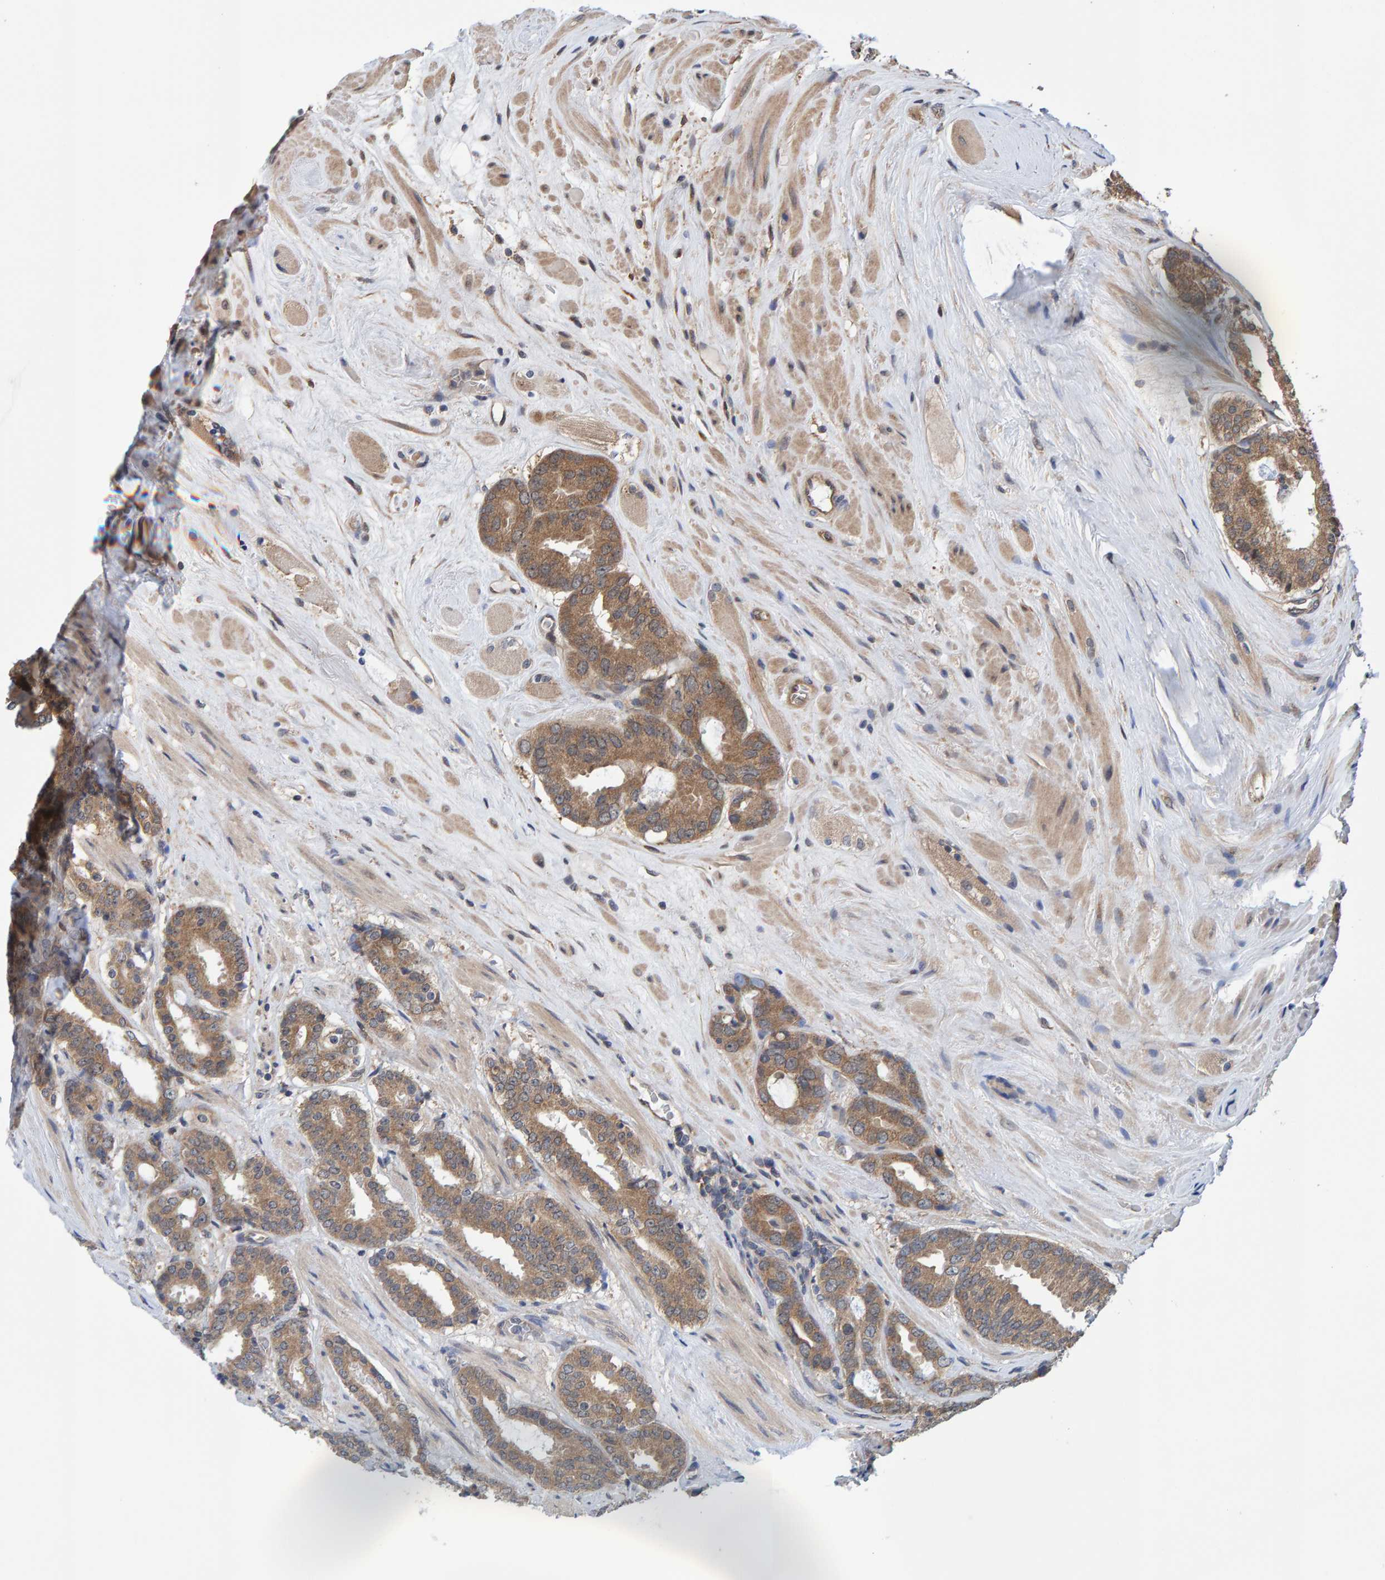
{"staining": {"intensity": "moderate", "quantity": ">75%", "location": "cytoplasmic/membranous"}, "tissue": "prostate cancer", "cell_type": "Tumor cells", "image_type": "cancer", "snomed": [{"axis": "morphology", "description": "Adenocarcinoma, Low grade"}, {"axis": "topography", "description": "Prostate"}], "caption": "High-magnification brightfield microscopy of prostate cancer (low-grade adenocarcinoma) stained with DAB (3,3'-diaminobenzidine) (brown) and counterstained with hematoxylin (blue). tumor cells exhibit moderate cytoplasmic/membranous expression is appreciated in approximately>75% of cells.", "gene": "SCRN2", "patient": {"sex": "male", "age": 69}}